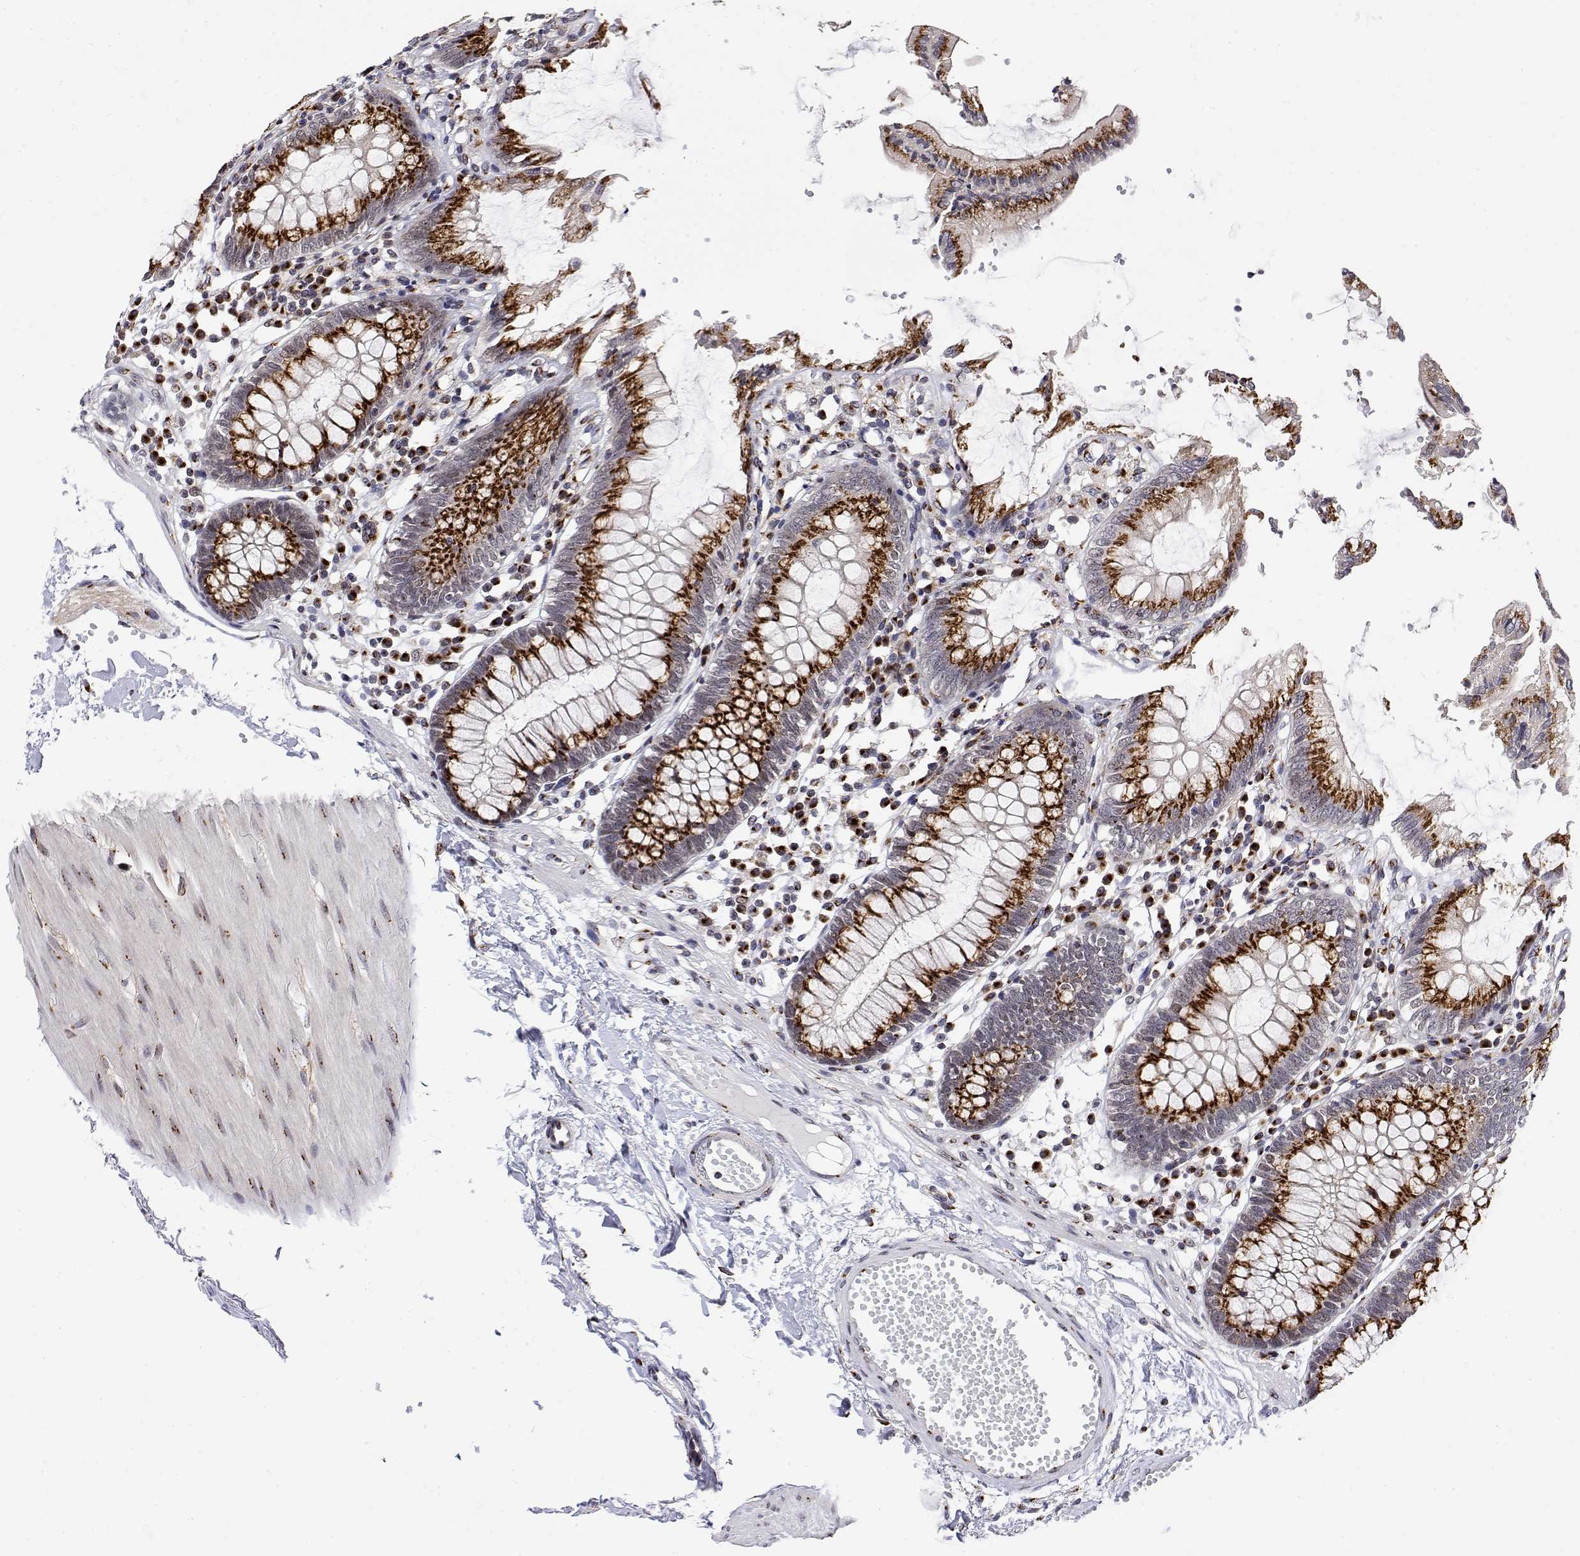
{"staining": {"intensity": "moderate", "quantity": "<25%", "location": "cytoplasmic/membranous"}, "tissue": "colon", "cell_type": "Endothelial cells", "image_type": "normal", "snomed": [{"axis": "morphology", "description": "Normal tissue, NOS"}, {"axis": "morphology", "description": "Adenocarcinoma, NOS"}, {"axis": "topography", "description": "Colon"}], "caption": "An immunohistochemistry photomicrograph of benign tissue is shown. Protein staining in brown labels moderate cytoplasmic/membranous positivity in colon within endothelial cells.", "gene": "YIPF3", "patient": {"sex": "male", "age": 83}}